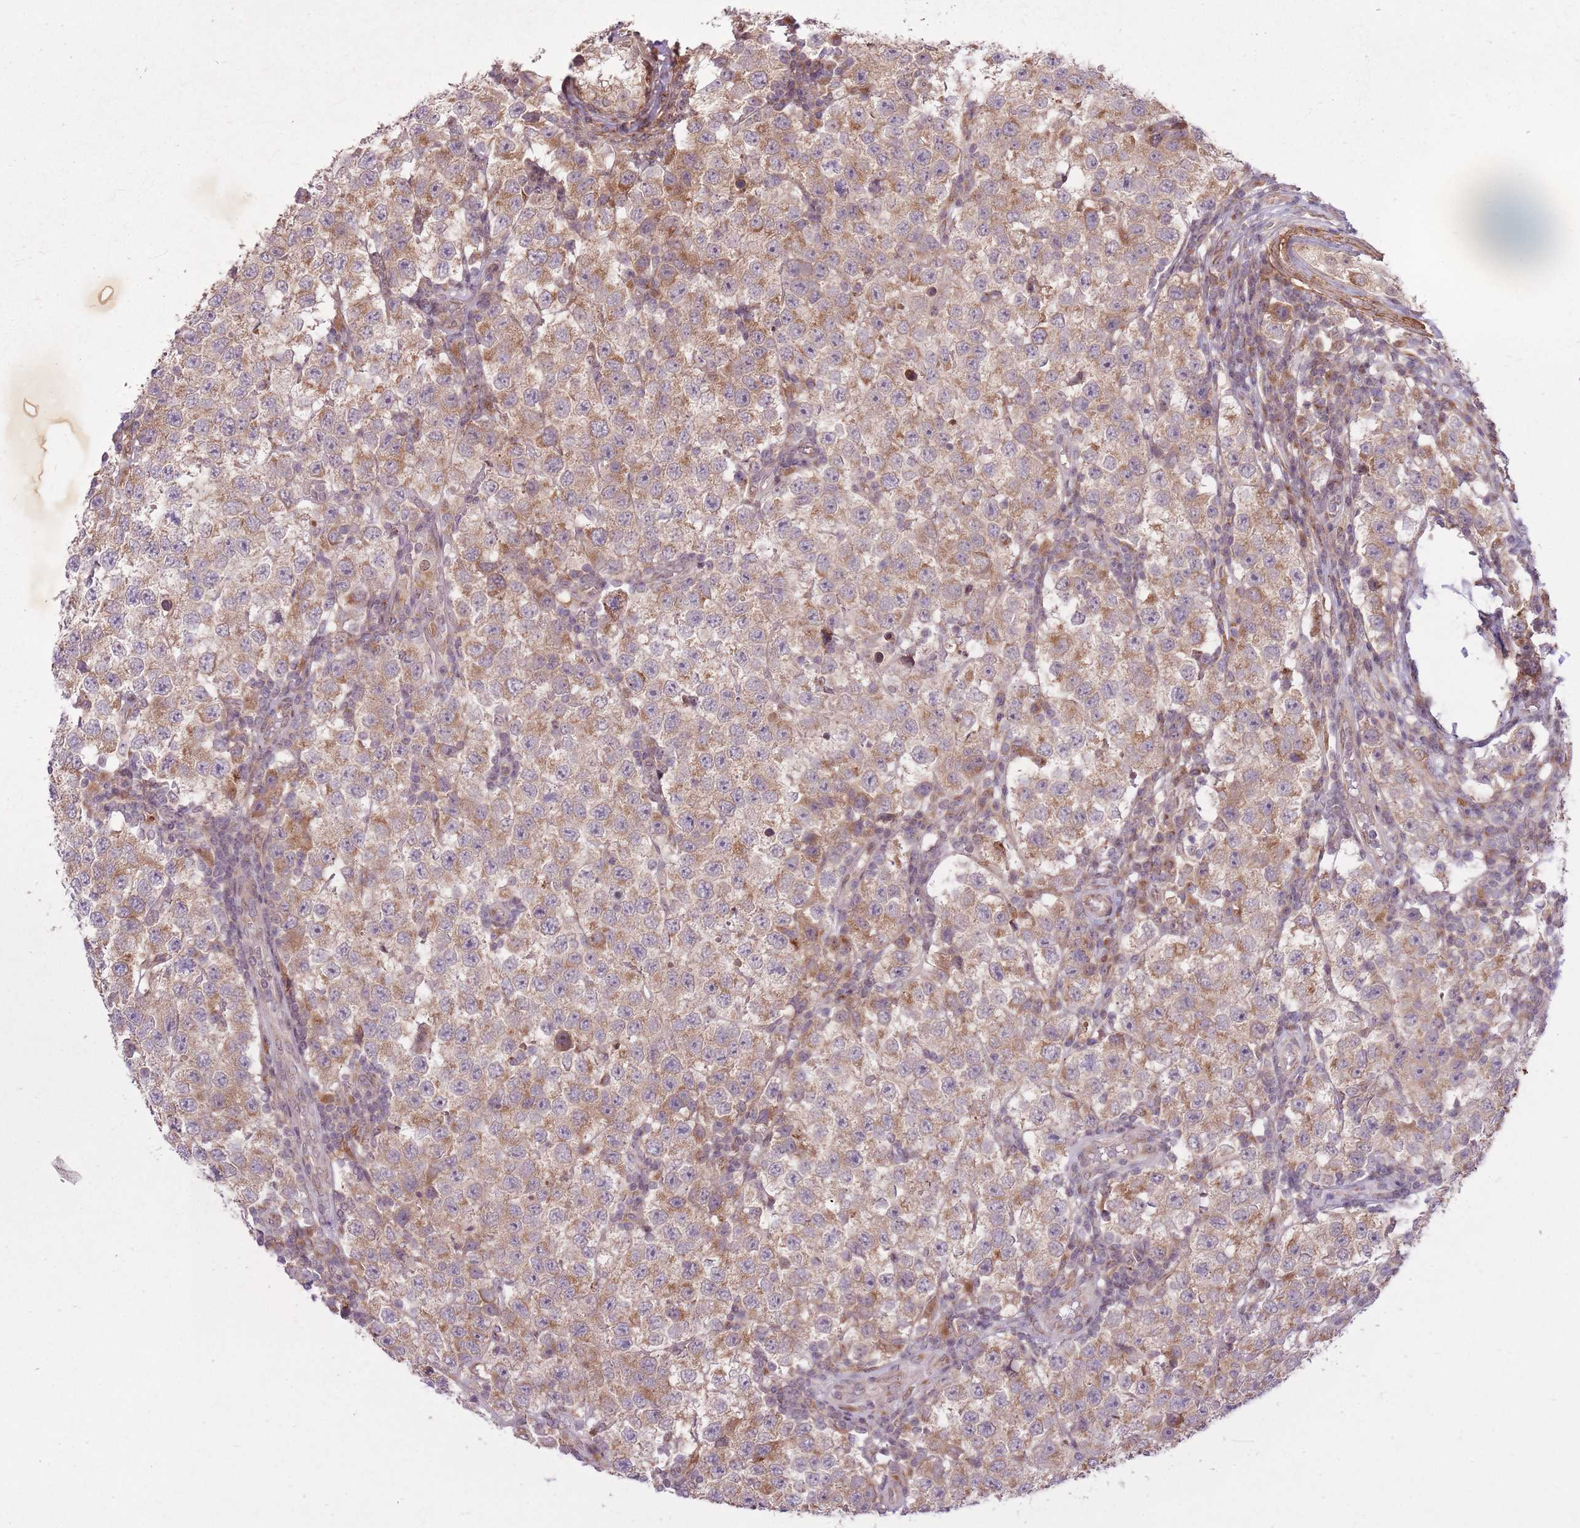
{"staining": {"intensity": "moderate", "quantity": ">75%", "location": "cytoplasmic/membranous"}, "tissue": "testis cancer", "cell_type": "Tumor cells", "image_type": "cancer", "snomed": [{"axis": "morphology", "description": "Seminoma, NOS"}, {"axis": "topography", "description": "Testis"}], "caption": "Tumor cells exhibit medium levels of moderate cytoplasmic/membranous positivity in approximately >75% of cells in human seminoma (testis).", "gene": "ZNF391", "patient": {"sex": "male", "age": 34}}